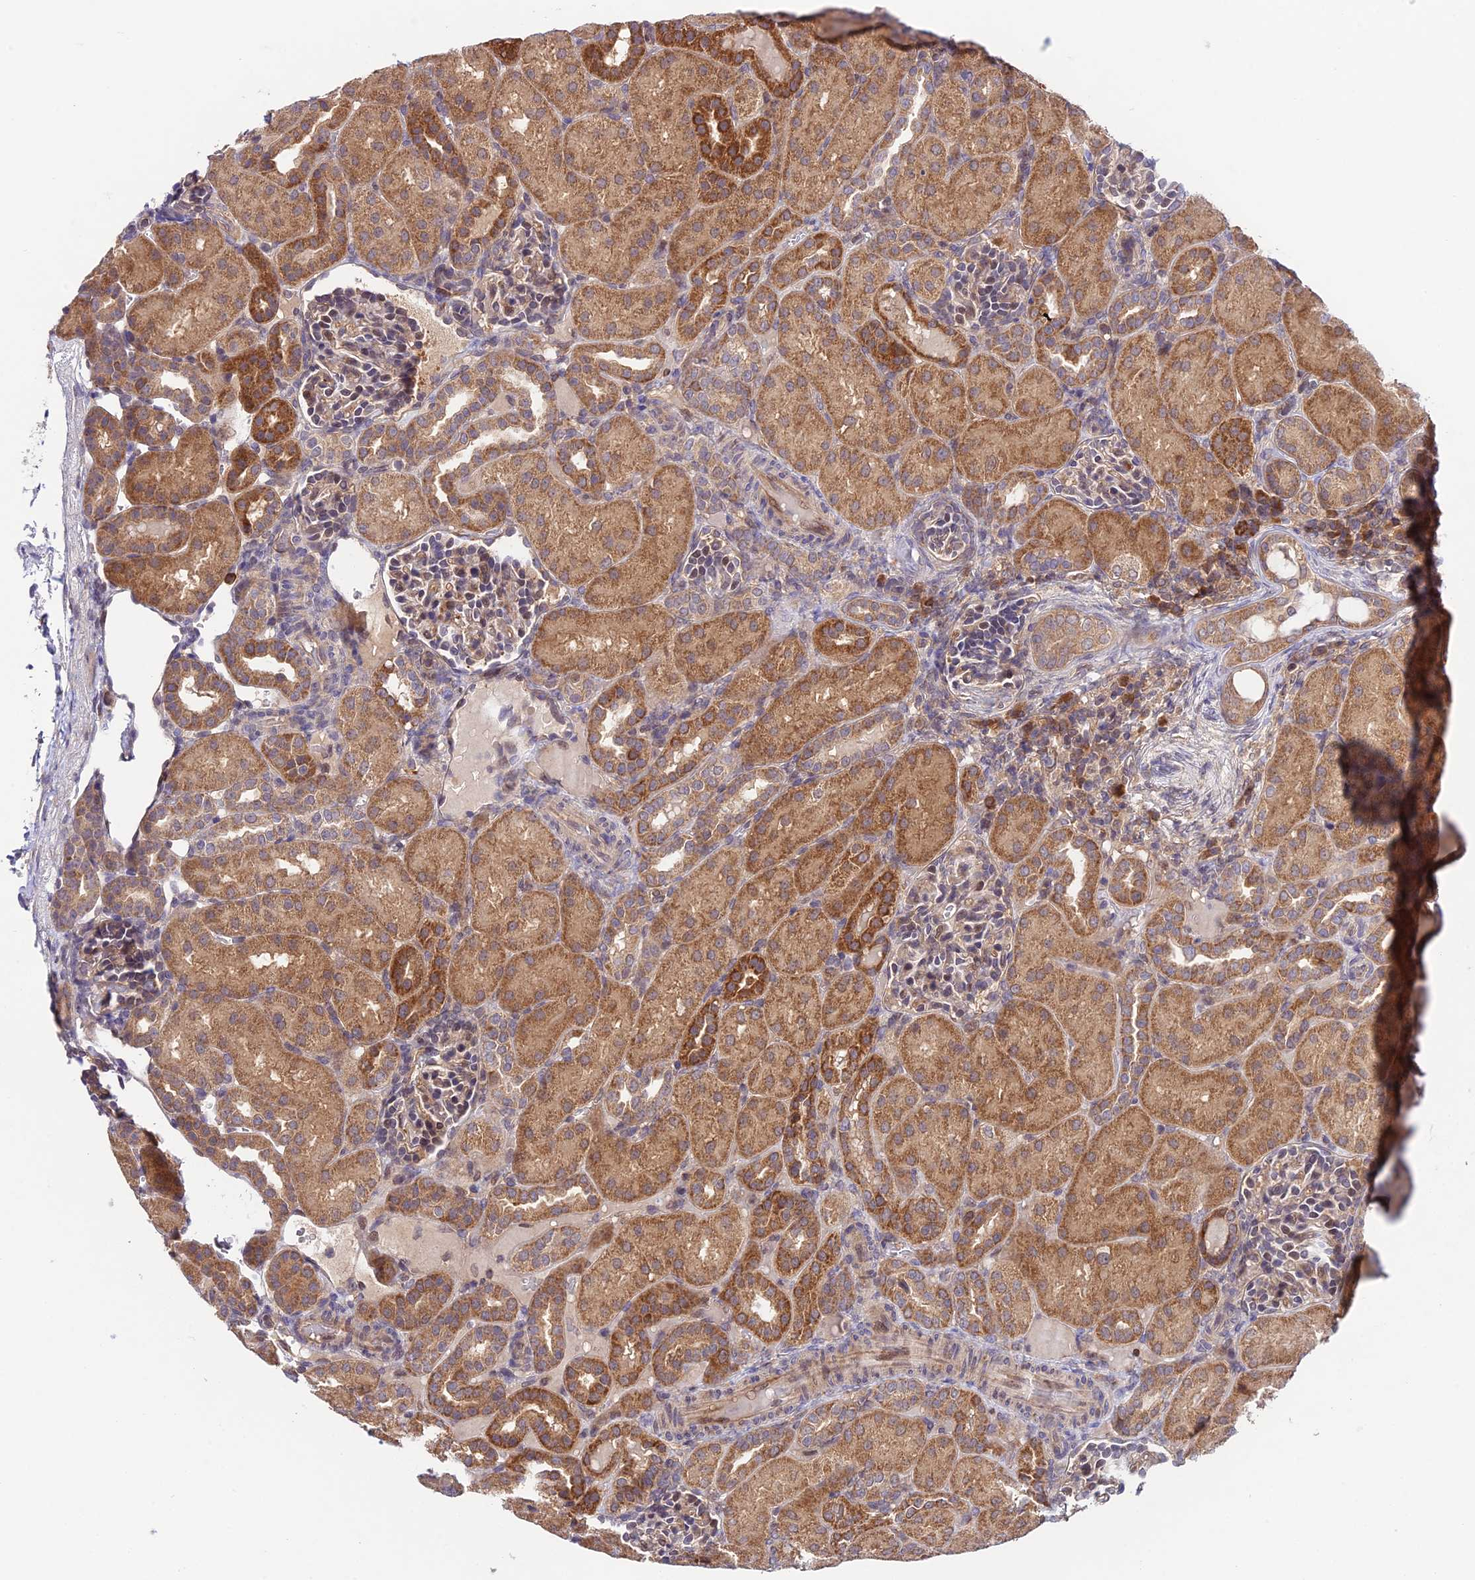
{"staining": {"intensity": "weak", "quantity": "25%-75%", "location": "cytoplasmic/membranous"}, "tissue": "kidney", "cell_type": "Cells in glomeruli", "image_type": "normal", "snomed": [{"axis": "morphology", "description": "Normal tissue, NOS"}, {"axis": "topography", "description": "Kidney"}], "caption": "Brown immunohistochemical staining in benign human kidney exhibits weak cytoplasmic/membranous expression in about 25%-75% of cells in glomeruli. The staining was performed using DAB (3,3'-diaminobenzidine), with brown indicating positive protein expression. Nuclei are stained blue with hematoxylin.", "gene": "TRIM40", "patient": {"sex": "male", "age": 1}}